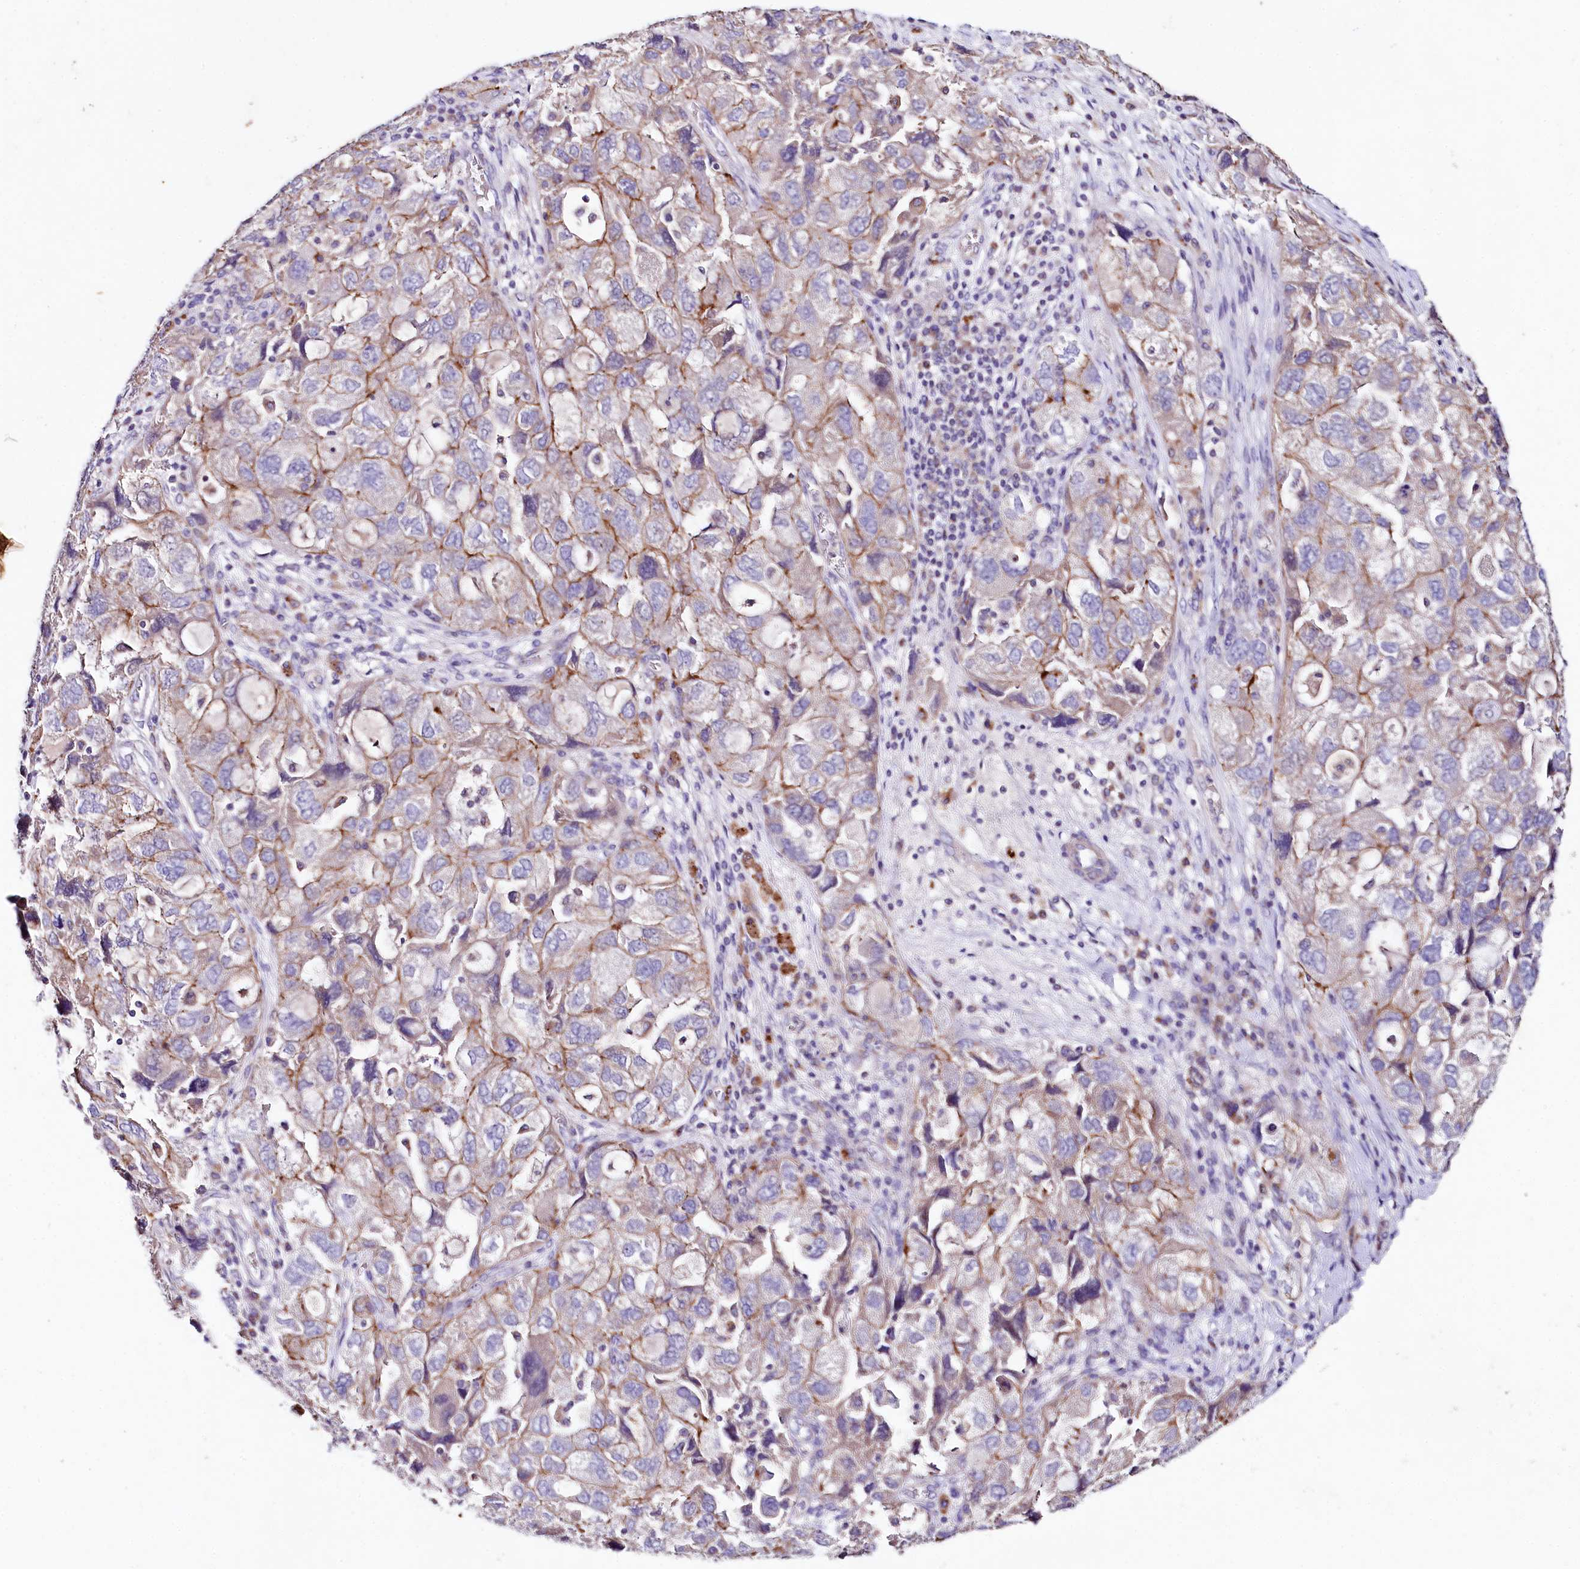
{"staining": {"intensity": "moderate", "quantity": "25%-75%", "location": "cytoplasmic/membranous"}, "tissue": "ovarian cancer", "cell_type": "Tumor cells", "image_type": "cancer", "snomed": [{"axis": "morphology", "description": "Carcinoma, NOS"}, {"axis": "morphology", "description": "Cystadenocarcinoma, serous, NOS"}, {"axis": "topography", "description": "Ovary"}], "caption": "Serous cystadenocarcinoma (ovarian) stained with a brown dye reveals moderate cytoplasmic/membranous positive positivity in approximately 25%-75% of tumor cells.", "gene": "SACM1L", "patient": {"sex": "female", "age": 69}}